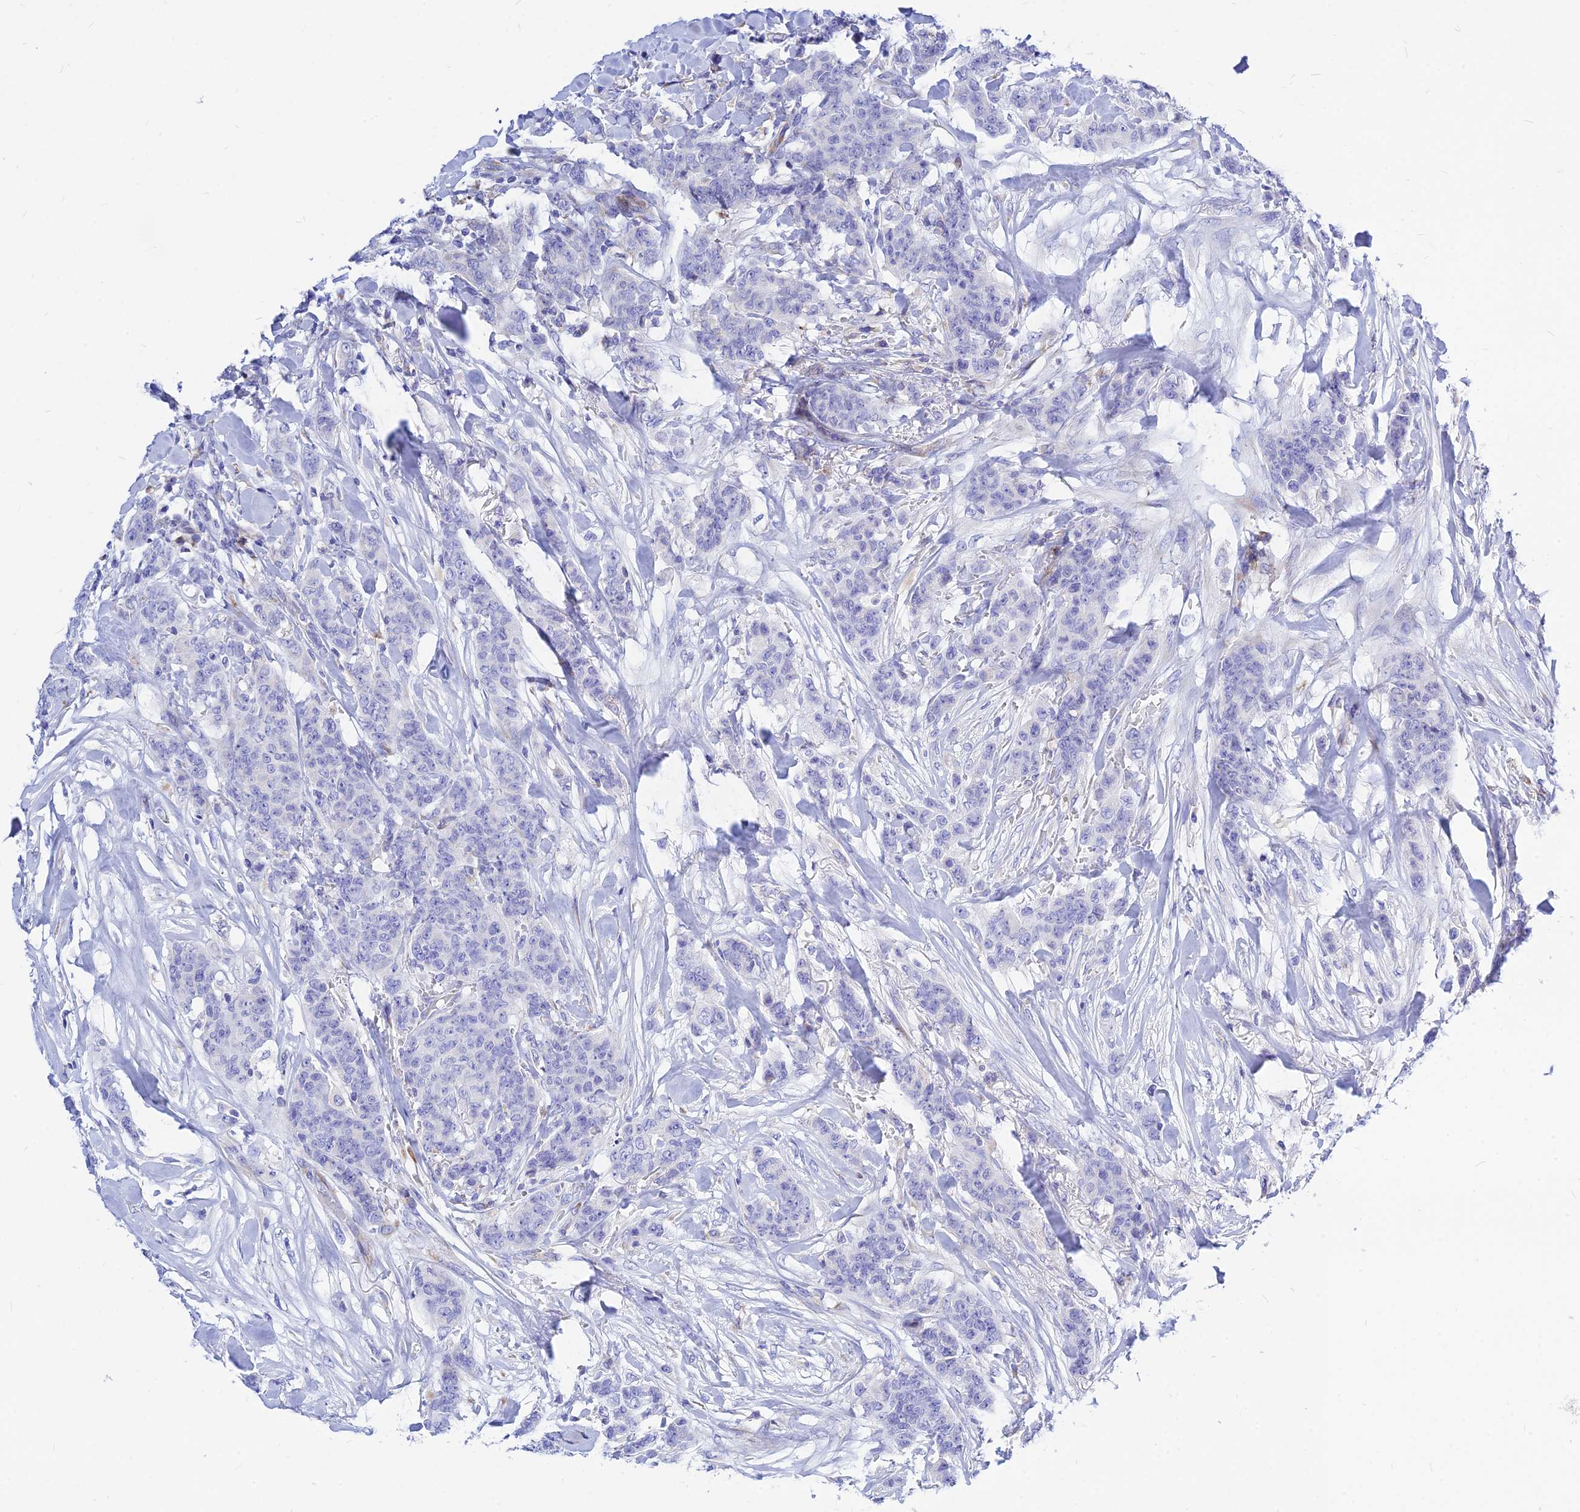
{"staining": {"intensity": "negative", "quantity": "none", "location": "none"}, "tissue": "breast cancer", "cell_type": "Tumor cells", "image_type": "cancer", "snomed": [{"axis": "morphology", "description": "Duct carcinoma"}, {"axis": "topography", "description": "Breast"}], "caption": "Tumor cells show no significant protein expression in breast cancer (invasive ductal carcinoma). Nuclei are stained in blue.", "gene": "CNOT6", "patient": {"sex": "female", "age": 40}}